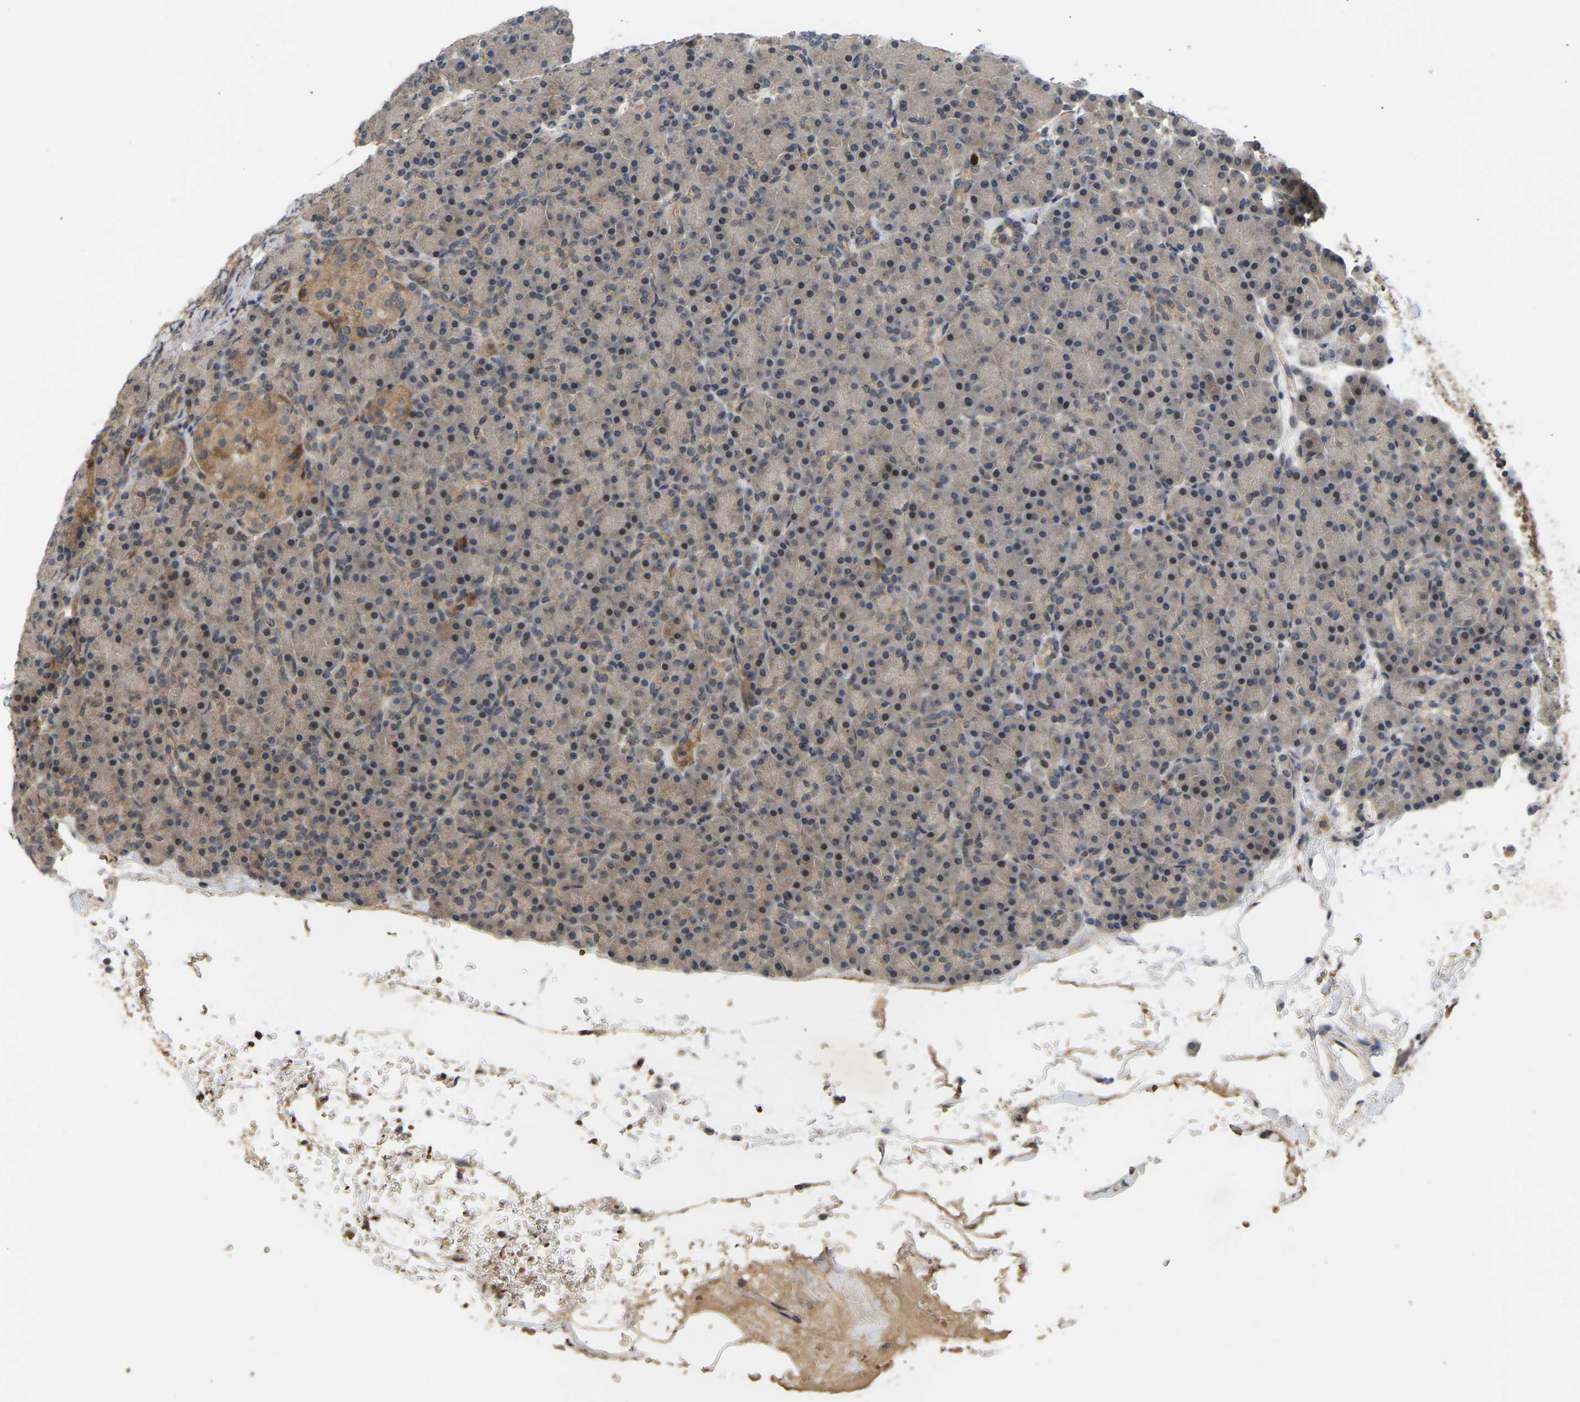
{"staining": {"intensity": "moderate", "quantity": "<25%", "location": "nuclear"}, "tissue": "pancreas", "cell_type": "Exocrine glandular cells", "image_type": "normal", "snomed": [{"axis": "morphology", "description": "Normal tissue, NOS"}, {"axis": "topography", "description": "Pancreas"}], "caption": "Immunohistochemical staining of unremarkable pancreas shows moderate nuclear protein positivity in about <25% of exocrine glandular cells. The protein of interest is stained brown, and the nuclei are stained in blue (DAB (3,3'-diaminobenzidine) IHC with brightfield microscopy, high magnification).", "gene": "LIMK2", "patient": {"sex": "female", "age": 43}}